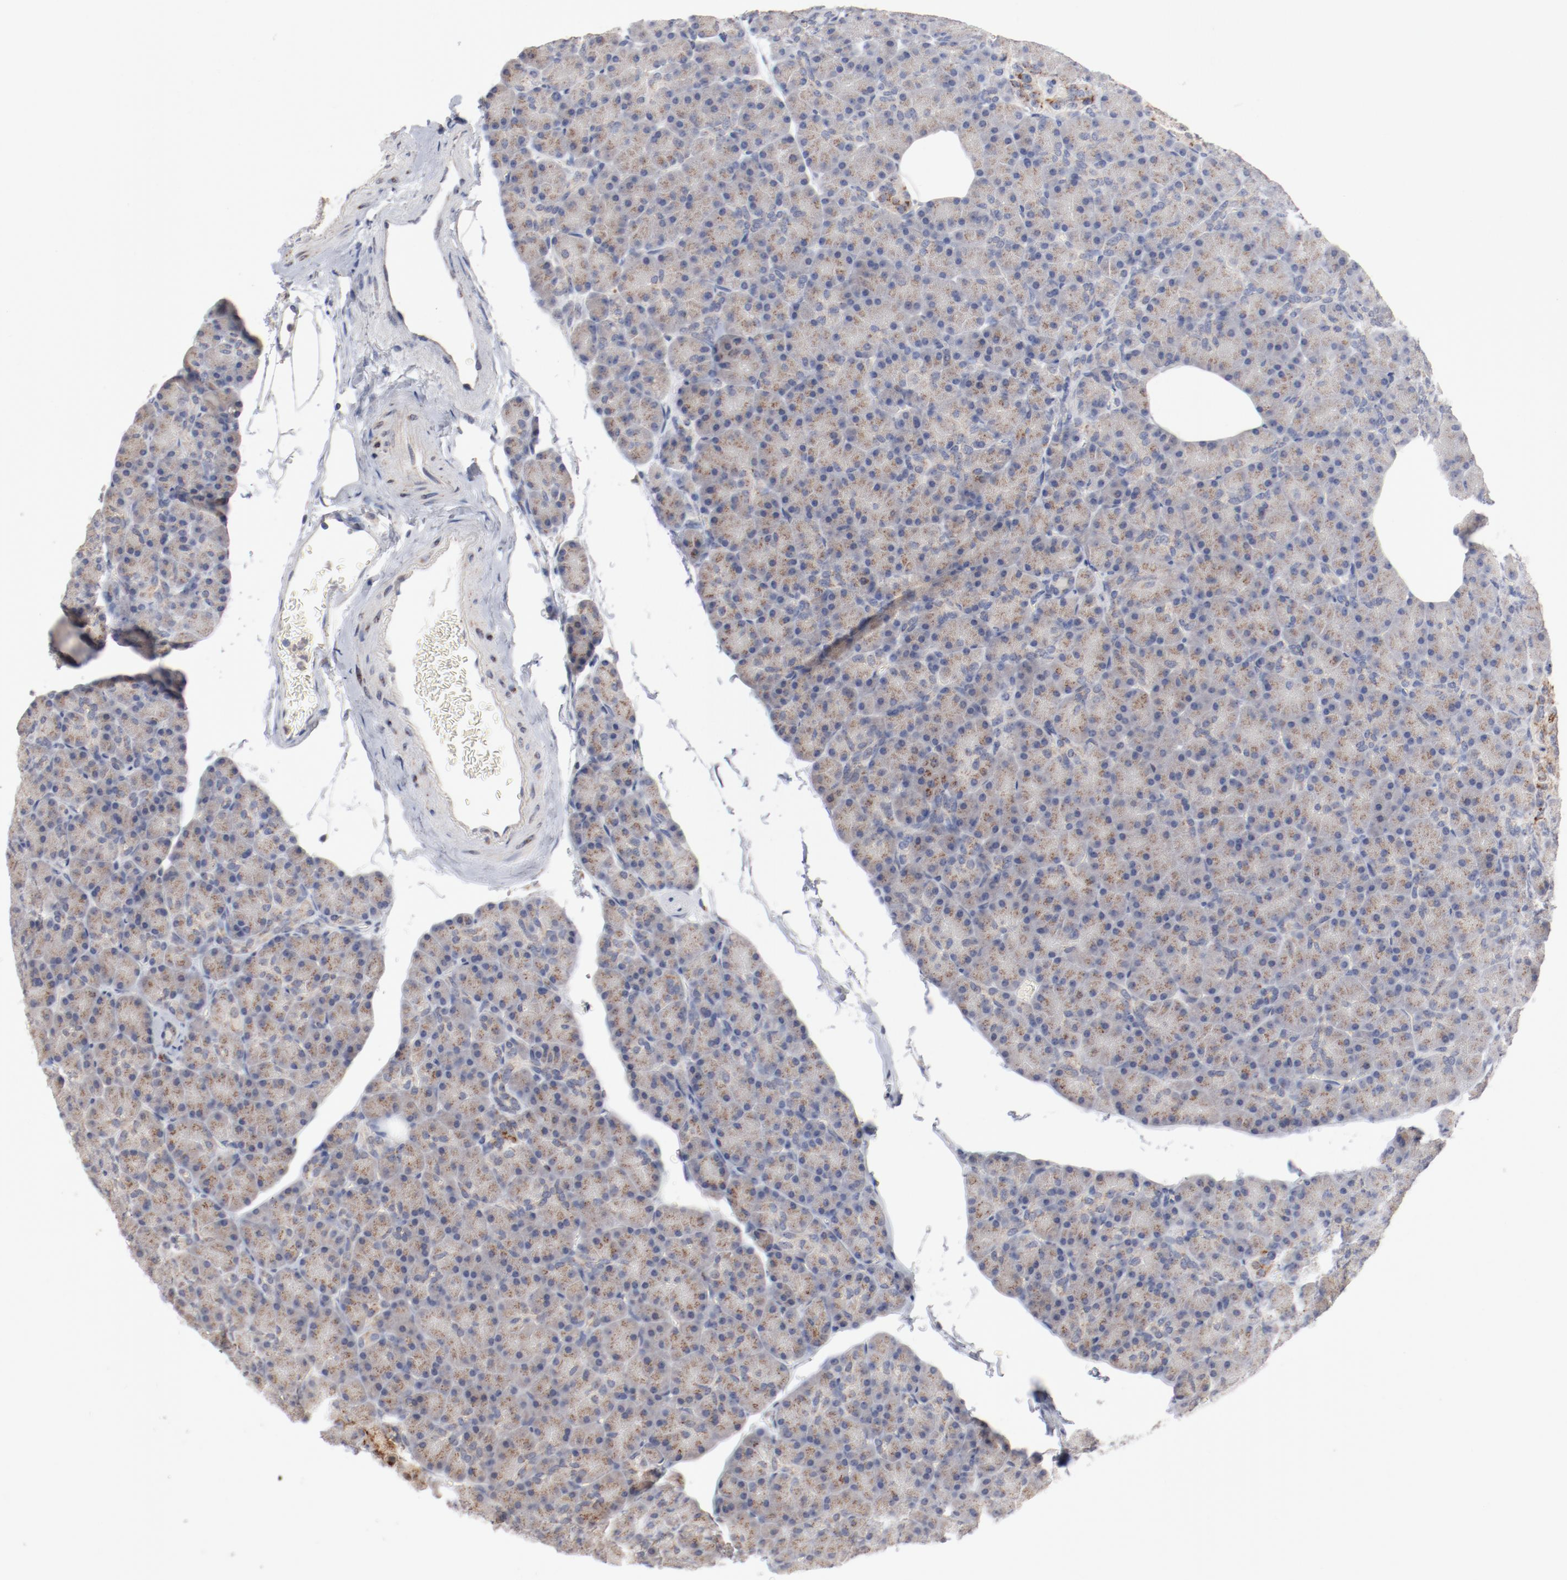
{"staining": {"intensity": "weak", "quantity": ">75%", "location": "cytoplasmic/membranous"}, "tissue": "pancreas", "cell_type": "Exocrine glandular cells", "image_type": "normal", "snomed": [{"axis": "morphology", "description": "Normal tissue, NOS"}, {"axis": "topography", "description": "Pancreas"}], "caption": "An image of human pancreas stained for a protein demonstrates weak cytoplasmic/membranous brown staining in exocrine glandular cells.", "gene": "AK7", "patient": {"sex": "female", "age": 43}}